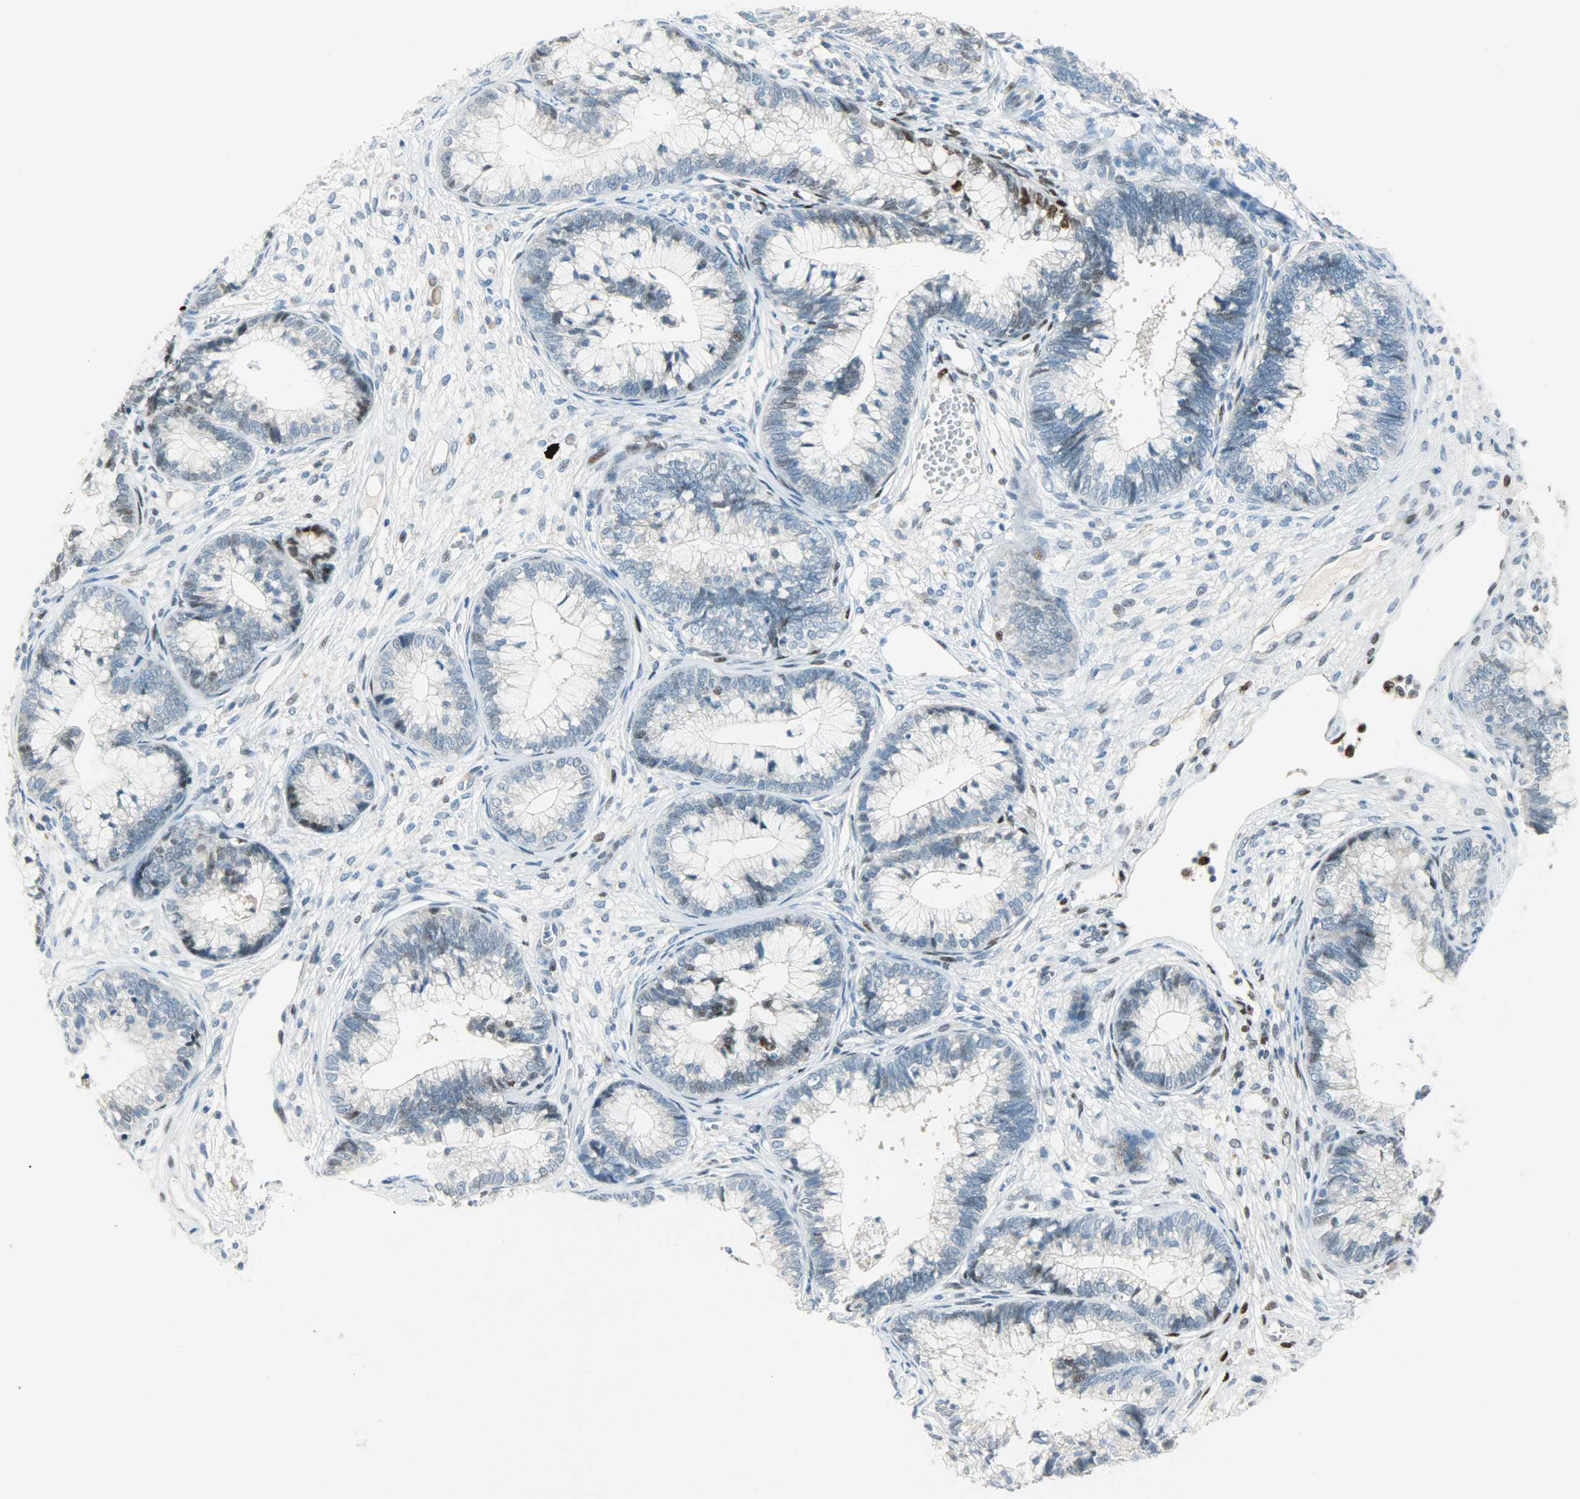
{"staining": {"intensity": "moderate", "quantity": "<25%", "location": "nuclear"}, "tissue": "cervical cancer", "cell_type": "Tumor cells", "image_type": "cancer", "snomed": [{"axis": "morphology", "description": "Adenocarcinoma, NOS"}, {"axis": "topography", "description": "Cervix"}], "caption": "Immunohistochemistry of human cervical adenocarcinoma exhibits low levels of moderate nuclear expression in about <25% of tumor cells. The protein of interest is stained brown, and the nuclei are stained in blue (DAB (3,3'-diaminobenzidine) IHC with brightfield microscopy, high magnification).", "gene": "JUNB", "patient": {"sex": "female", "age": 44}}